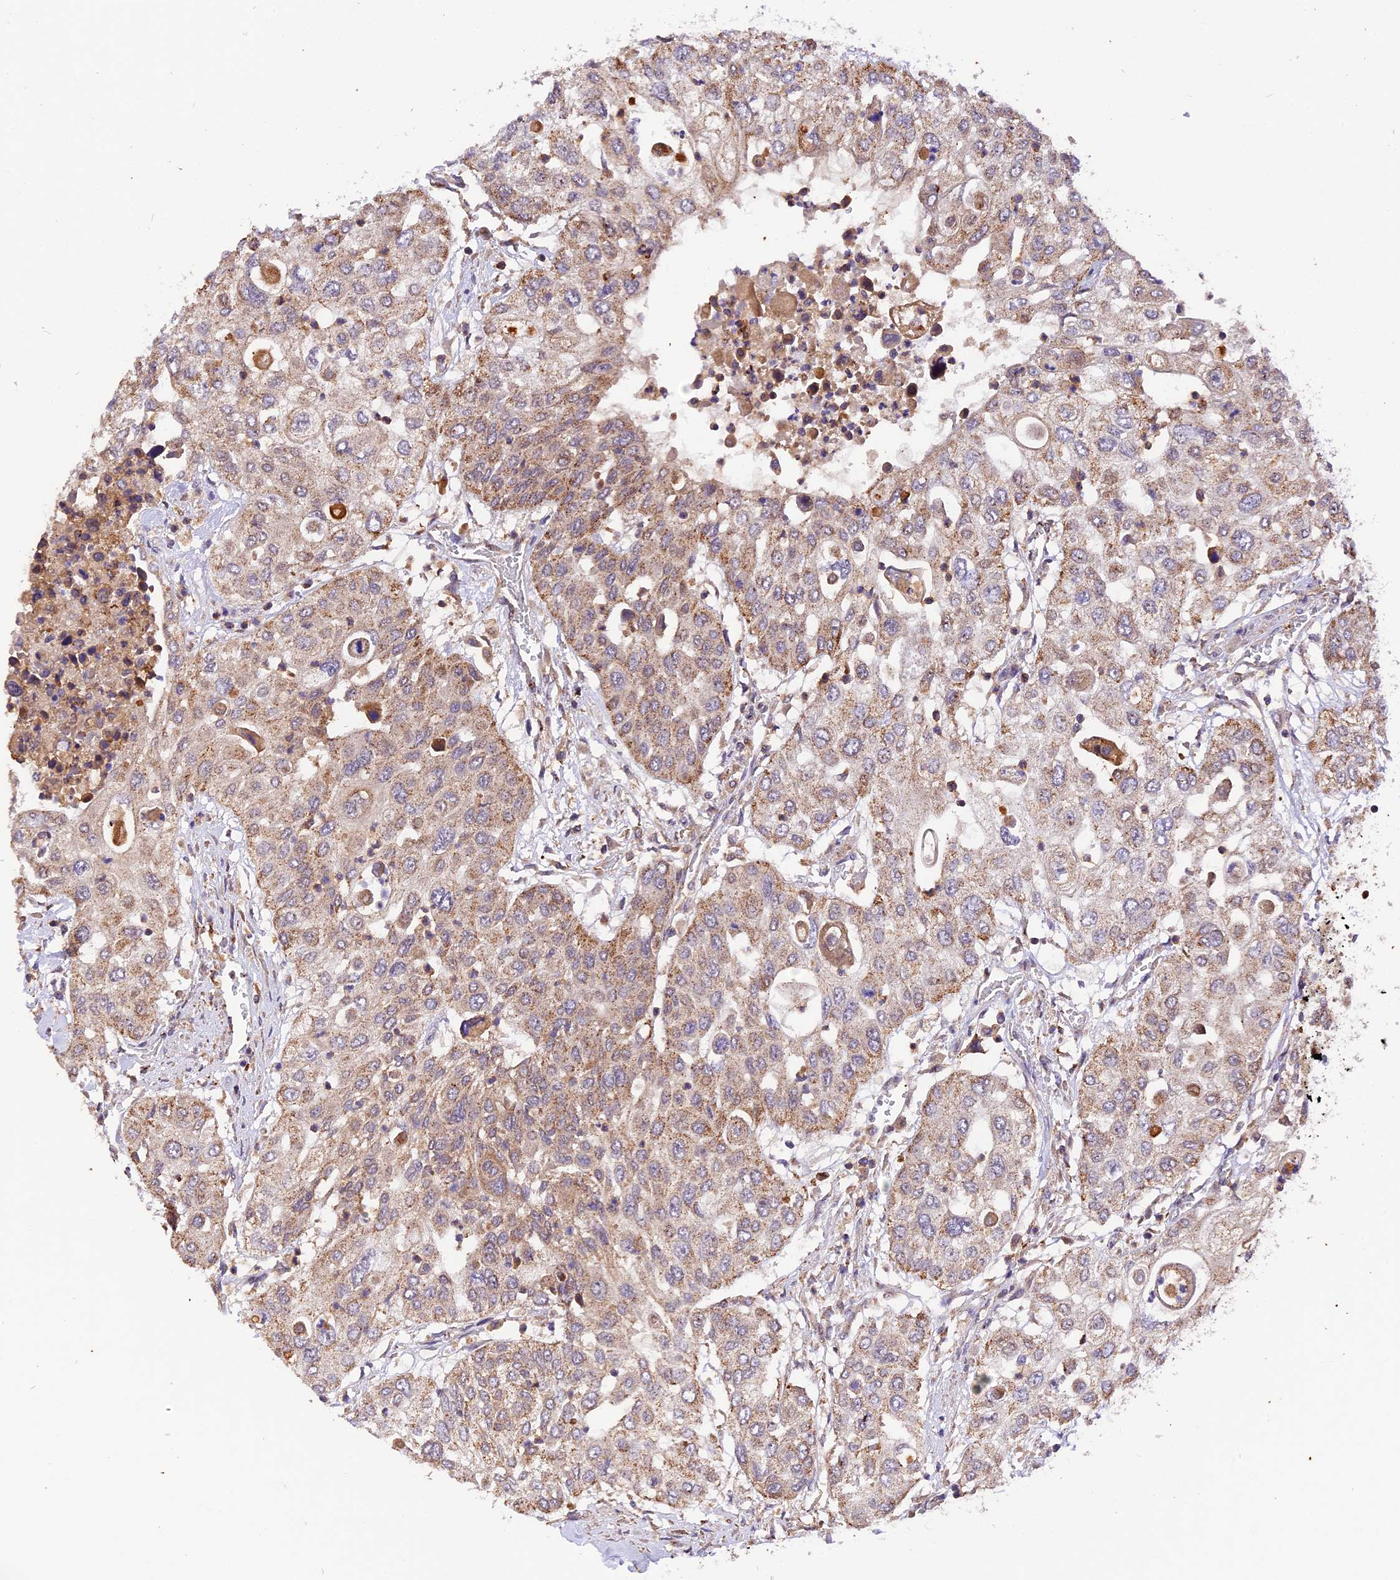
{"staining": {"intensity": "moderate", "quantity": "25%-75%", "location": "cytoplasmic/membranous"}, "tissue": "urothelial cancer", "cell_type": "Tumor cells", "image_type": "cancer", "snomed": [{"axis": "morphology", "description": "Urothelial carcinoma, High grade"}, {"axis": "topography", "description": "Urinary bladder"}], "caption": "Urothelial carcinoma (high-grade) stained for a protein (brown) reveals moderate cytoplasmic/membranous positive expression in approximately 25%-75% of tumor cells.", "gene": "PEX3", "patient": {"sex": "female", "age": 79}}